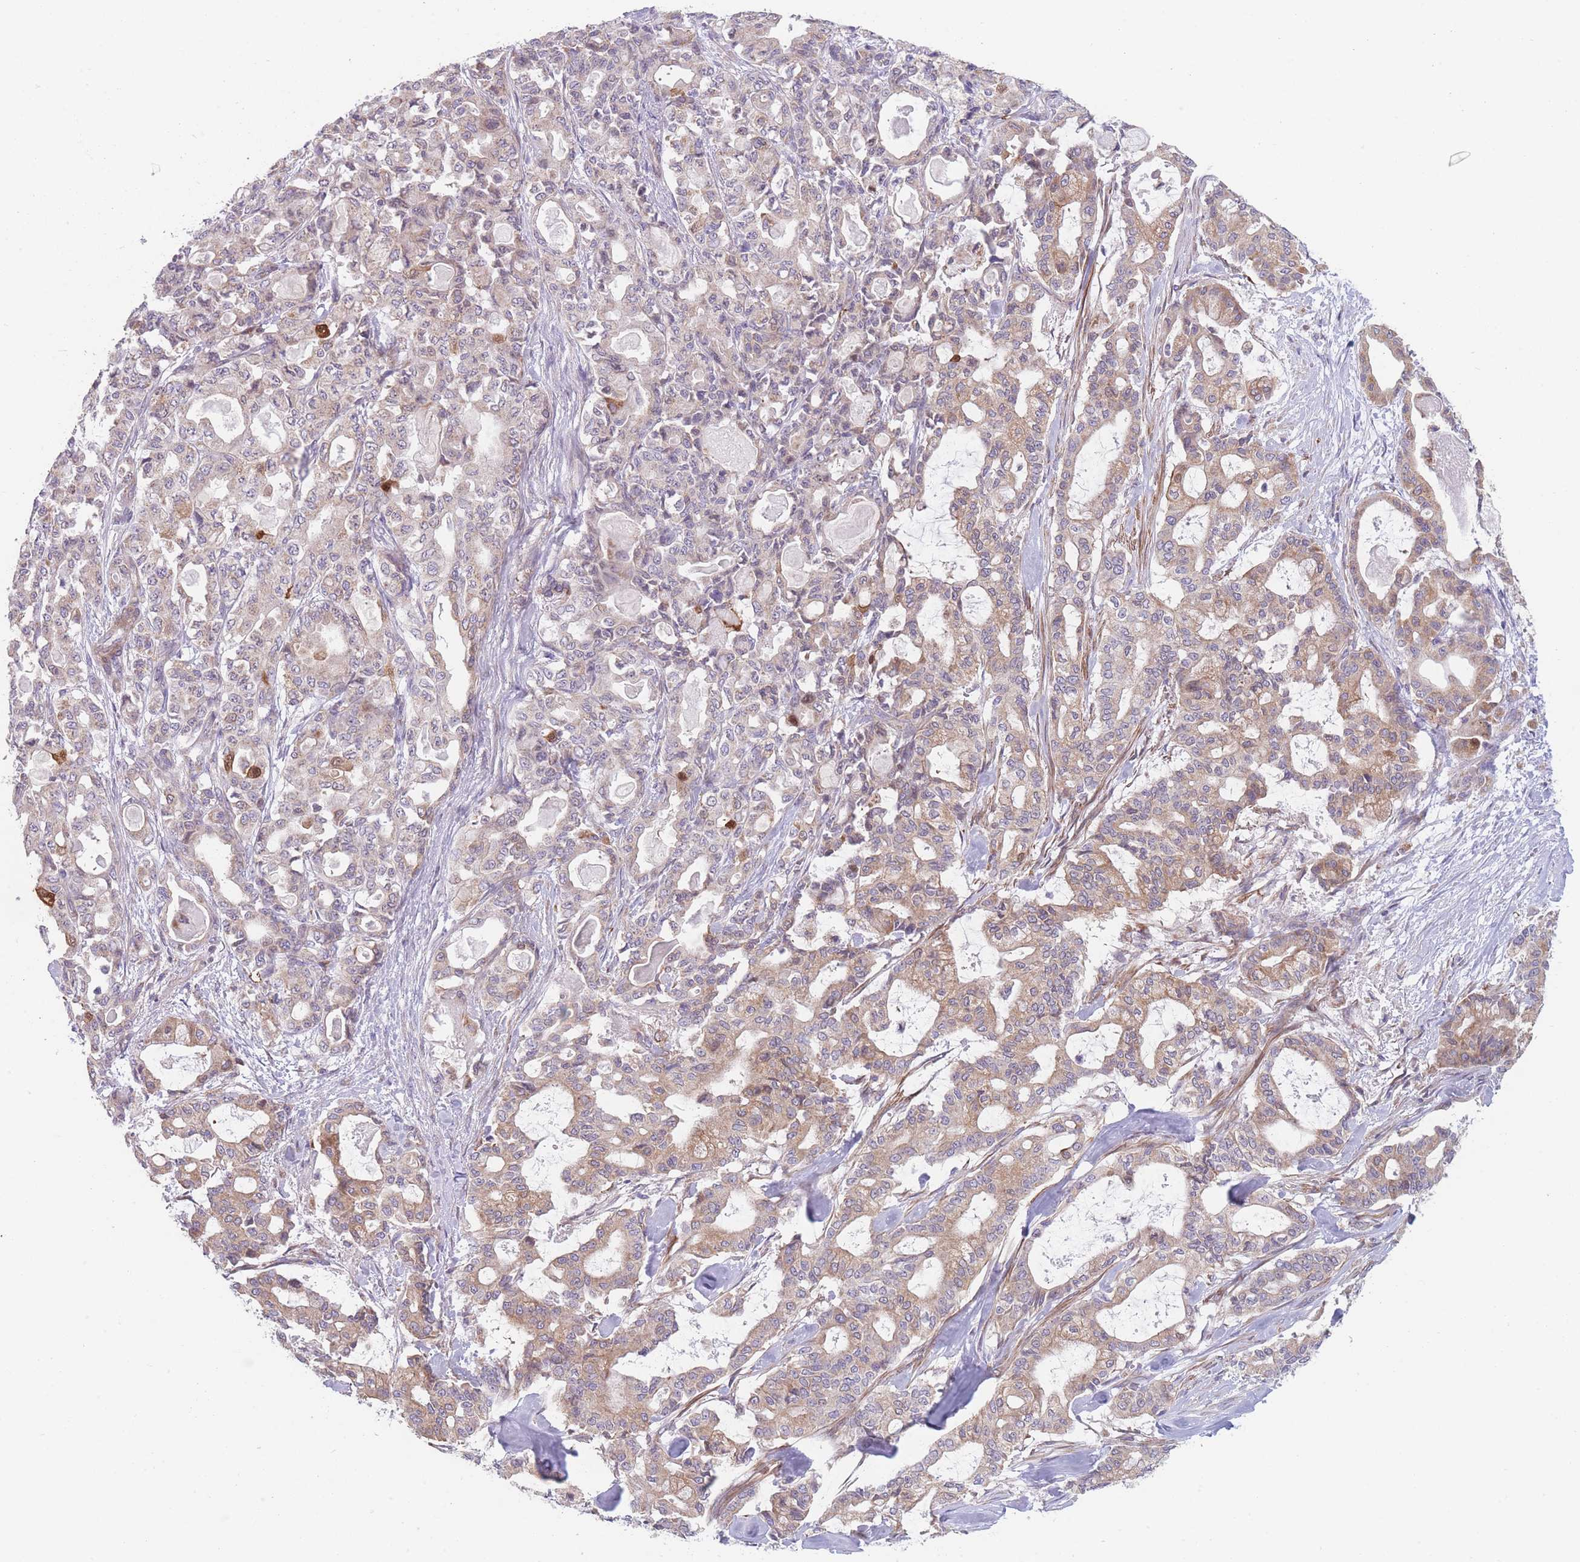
{"staining": {"intensity": "weak", "quantity": "25%-75%", "location": "cytoplasmic/membranous"}, "tissue": "pancreatic cancer", "cell_type": "Tumor cells", "image_type": "cancer", "snomed": [{"axis": "morphology", "description": "Adenocarcinoma, NOS"}, {"axis": "topography", "description": "Pancreas"}], "caption": "Immunohistochemical staining of human pancreatic cancer (adenocarcinoma) demonstrates low levels of weak cytoplasmic/membranous protein staining in approximately 25%-75% of tumor cells.", "gene": "SMPD4", "patient": {"sex": "male", "age": 63}}